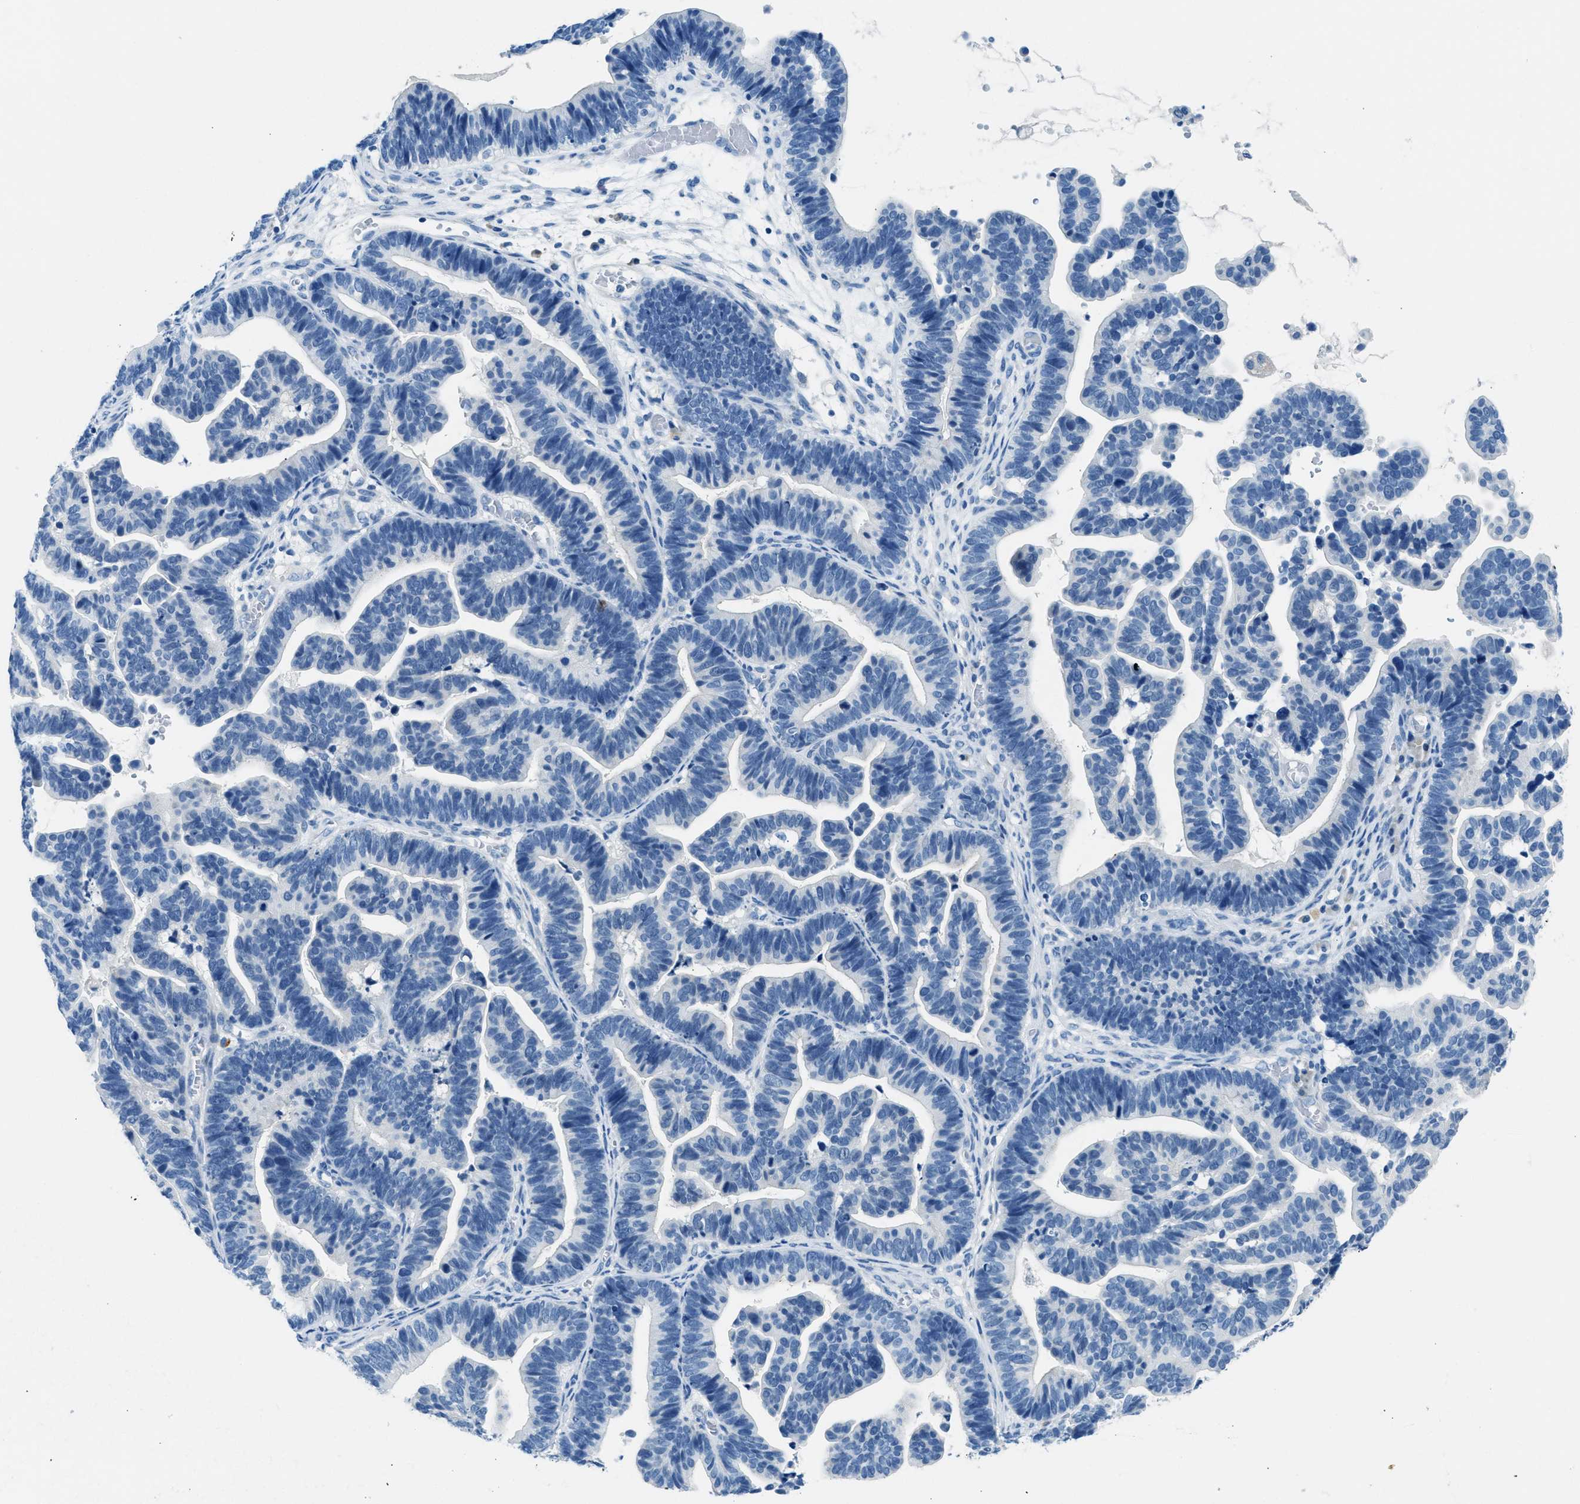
{"staining": {"intensity": "negative", "quantity": "none", "location": "none"}, "tissue": "ovarian cancer", "cell_type": "Tumor cells", "image_type": "cancer", "snomed": [{"axis": "morphology", "description": "Cystadenocarcinoma, serous, NOS"}, {"axis": "topography", "description": "Ovary"}], "caption": "The immunohistochemistry (IHC) image has no significant staining in tumor cells of serous cystadenocarcinoma (ovarian) tissue. (DAB (3,3'-diaminobenzidine) immunohistochemistry, high magnification).", "gene": "CLDN18", "patient": {"sex": "female", "age": 56}}